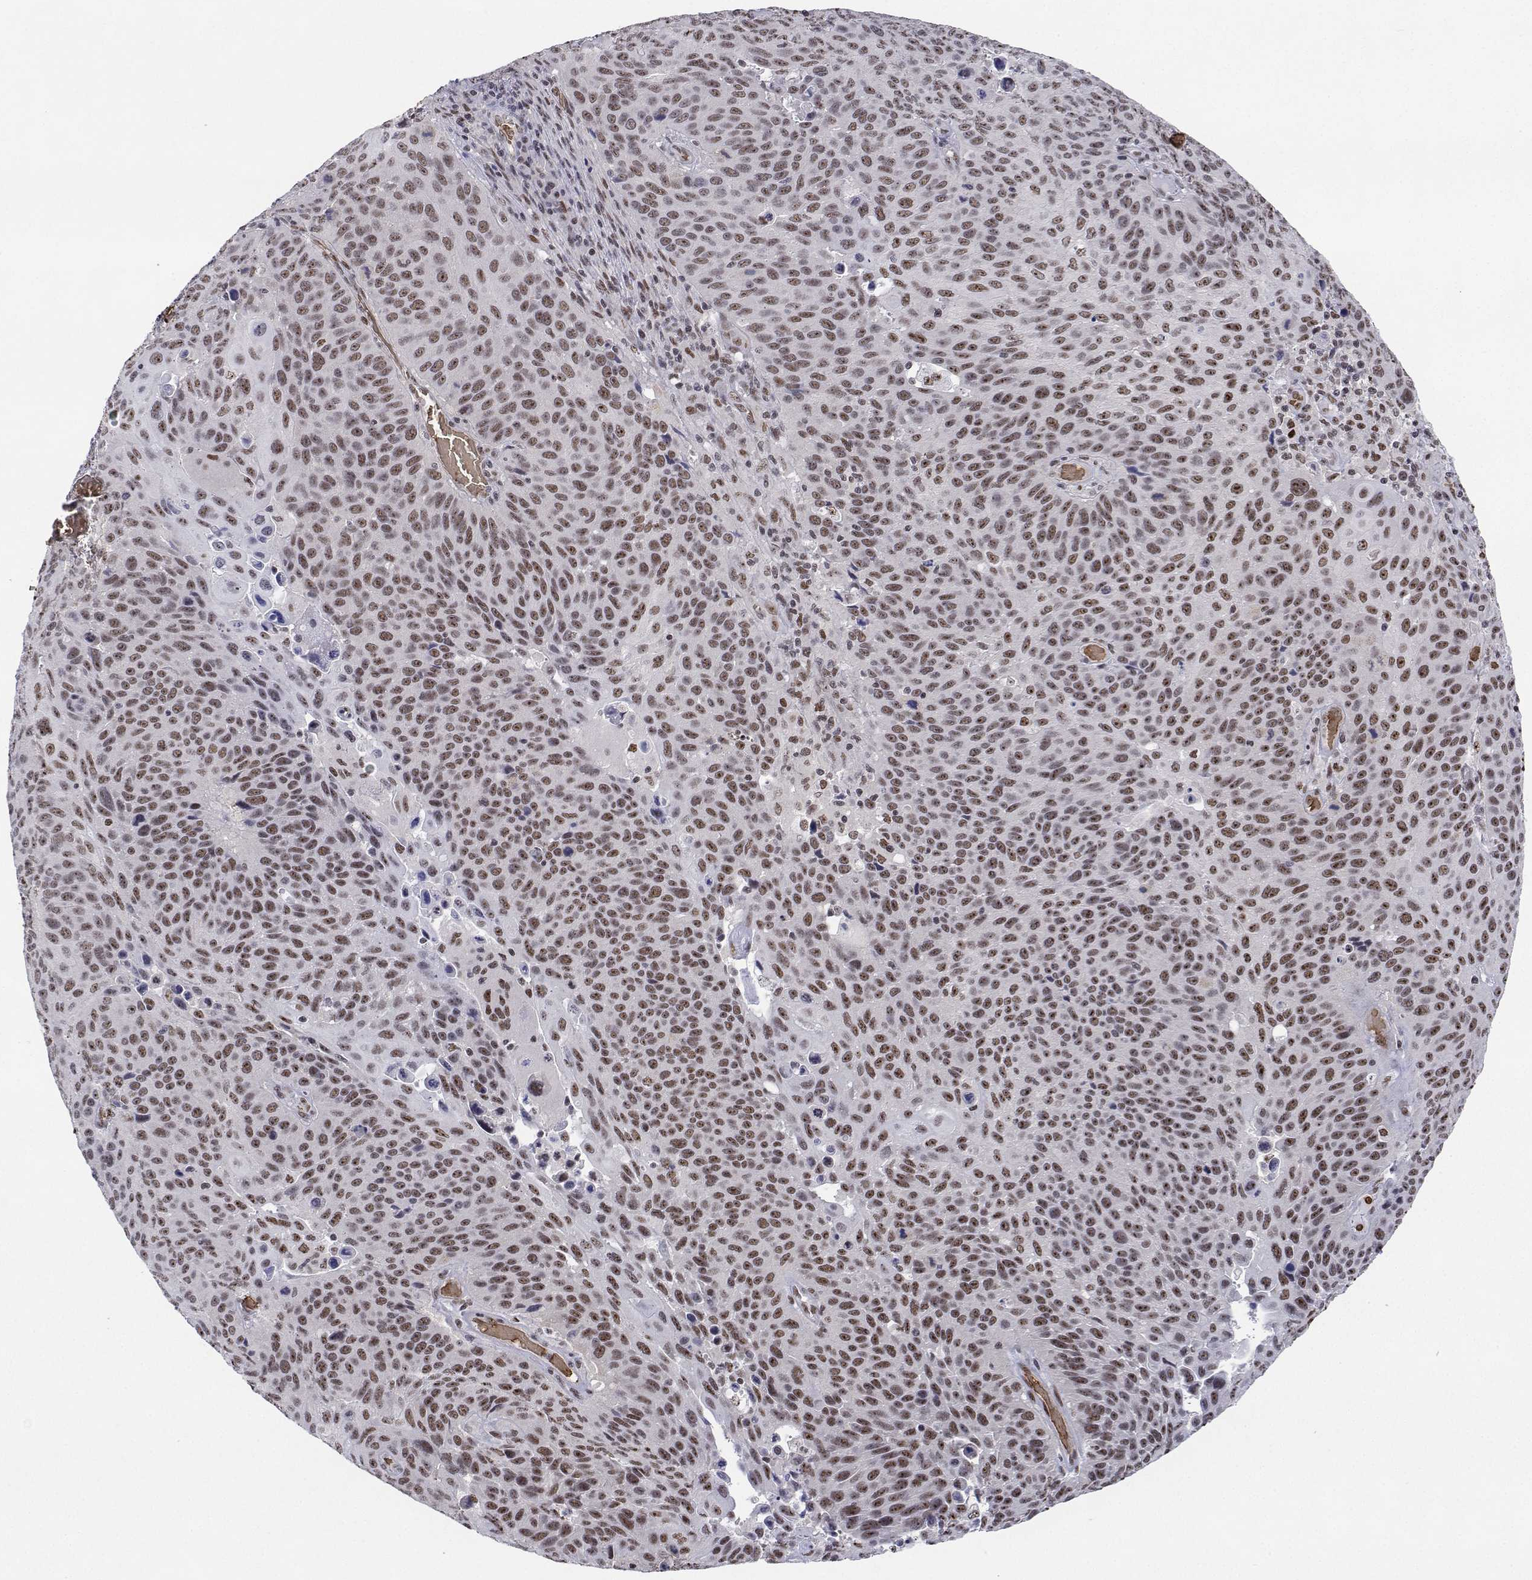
{"staining": {"intensity": "moderate", "quantity": ">75%", "location": "nuclear"}, "tissue": "lung cancer", "cell_type": "Tumor cells", "image_type": "cancer", "snomed": [{"axis": "morphology", "description": "Squamous cell carcinoma, NOS"}, {"axis": "topography", "description": "Lung"}], "caption": "About >75% of tumor cells in human lung cancer display moderate nuclear protein positivity as visualized by brown immunohistochemical staining.", "gene": "ADAR", "patient": {"sex": "male", "age": 68}}